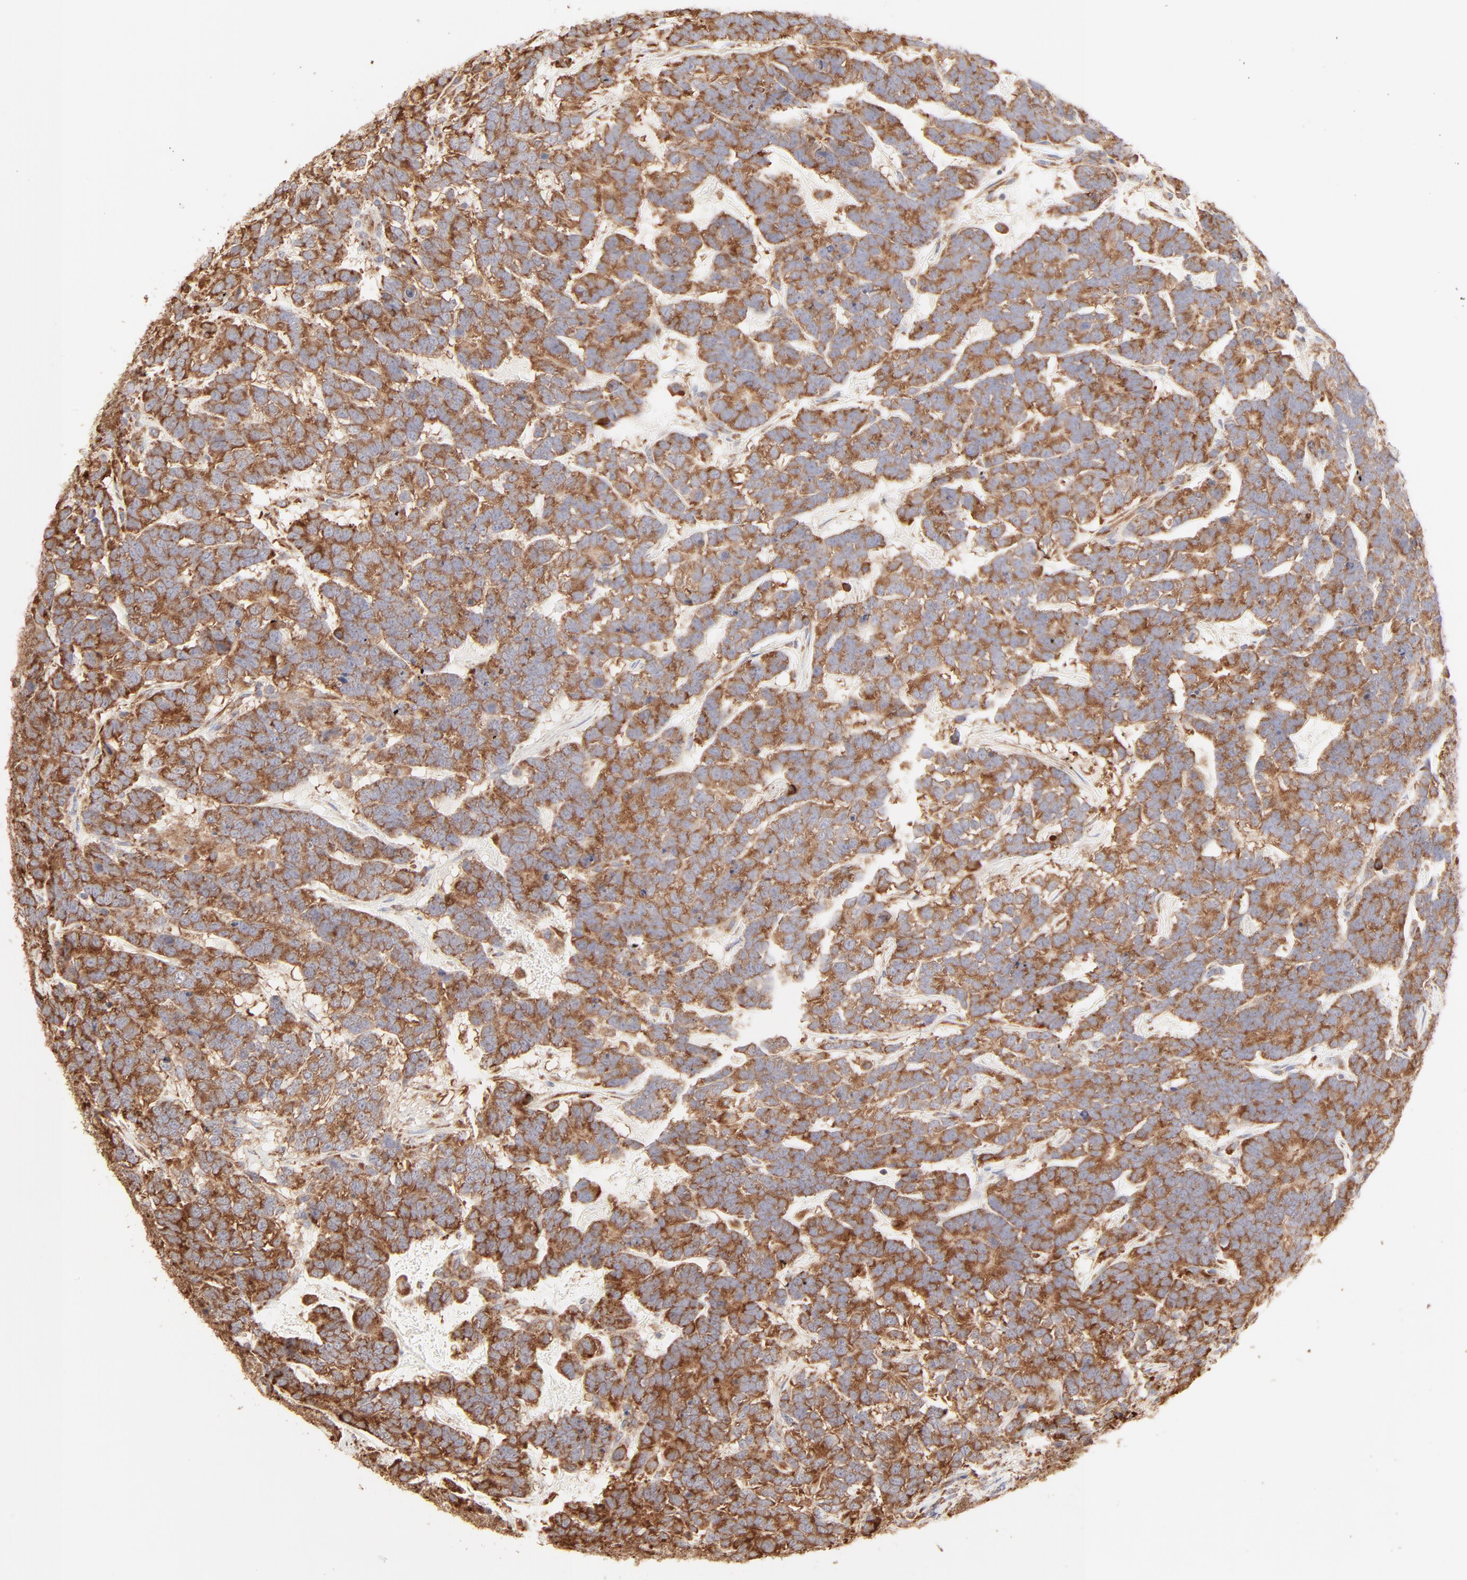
{"staining": {"intensity": "moderate", "quantity": ">75%", "location": "cytoplasmic/membranous"}, "tissue": "testis cancer", "cell_type": "Tumor cells", "image_type": "cancer", "snomed": [{"axis": "morphology", "description": "Carcinoma, Embryonal, NOS"}, {"axis": "topography", "description": "Testis"}], "caption": "Testis cancer (embryonal carcinoma) stained for a protein displays moderate cytoplasmic/membranous positivity in tumor cells. (brown staining indicates protein expression, while blue staining denotes nuclei).", "gene": "RPS20", "patient": {"sex": "male", "age": 26}}